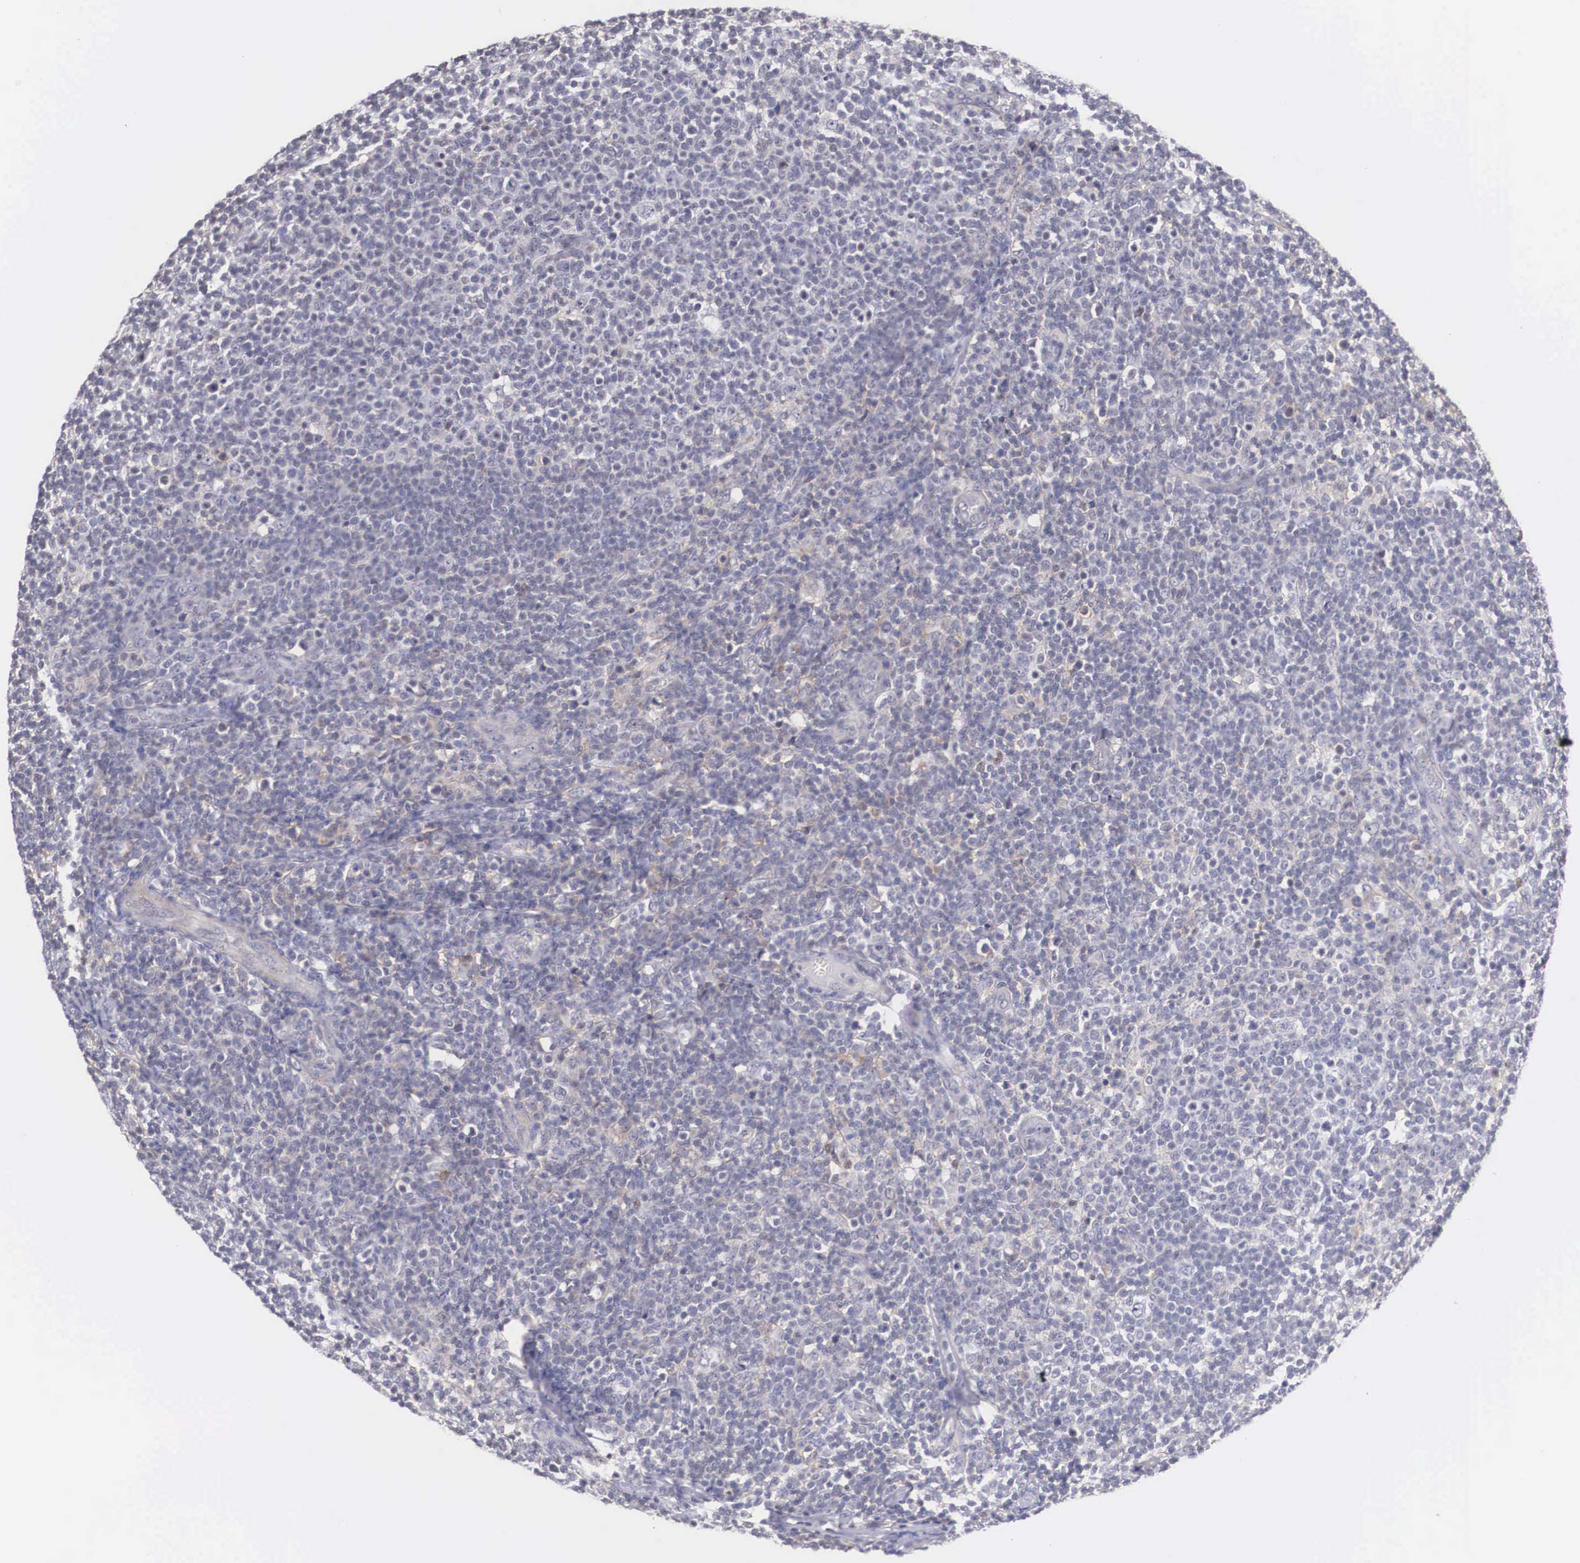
{"staining": {"intensity": "negative", "quantity": "none", "location": "none"}, "tissue": "lymphoma", "cell_type": "Tumor cells", "image_type": "cancer", "snomed": [{"axis": "morphology", "description": "Malignant lymphoma, non-Hodgkin's type, Low grade"}, {"axis": "topography", "description": "Lymph node"}], "caption": "High power microscopy image of an IHC histopathology image of lymphoma, revealing no significant expression in tumor cells.", "gene": "NR4A2", "patient": {"sex": "male", "age": 74}}